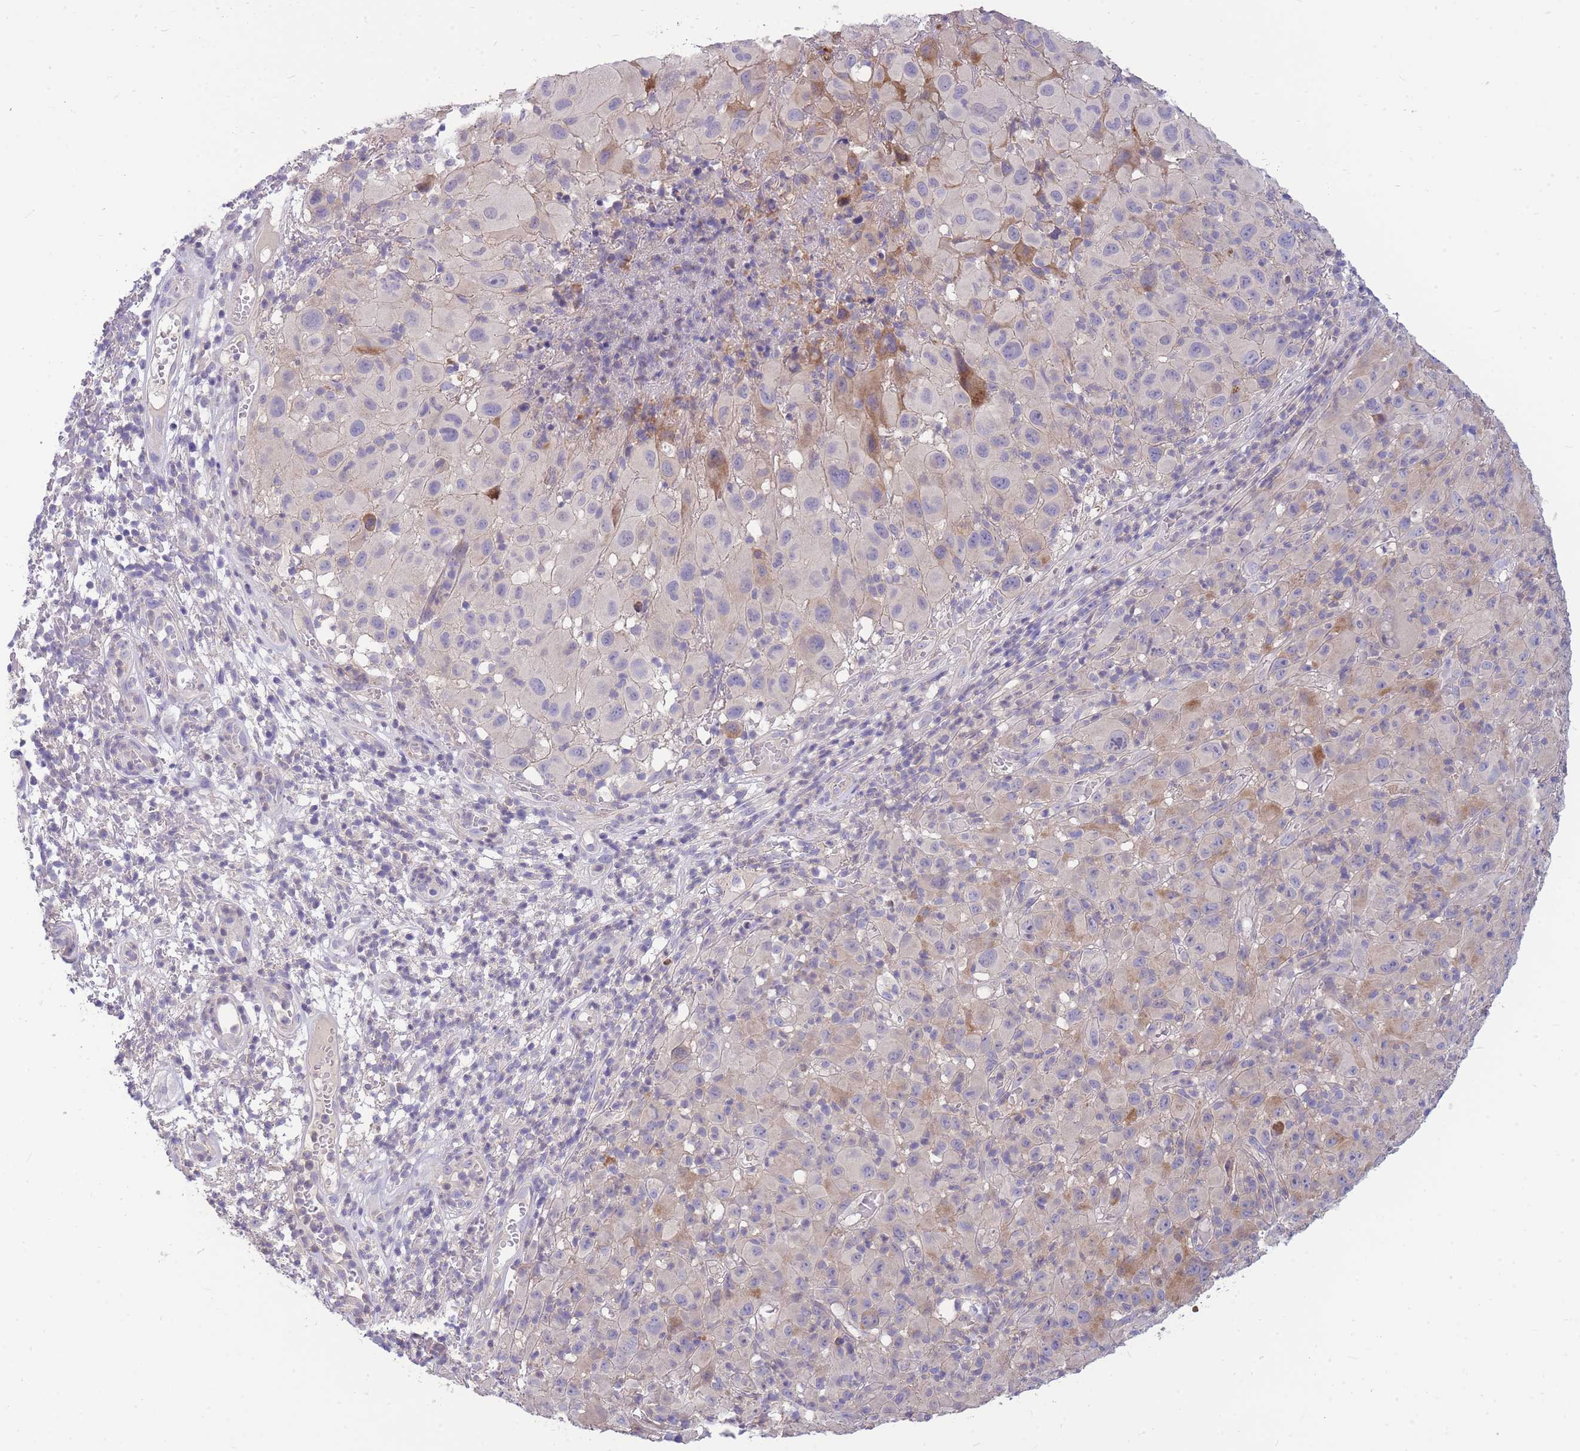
{"staining": {"intensity": "negative", "quantity": "none", "location": "none"}, "tissue": "melanoma", "cell_type": "Tumor cells", "image_type": "cancer", "snomed": [{"axis": "morphology", "description": "Malignant melanoma, NOS"}, {"axis": "topography", "description": "Skin"}], "caption": "The micrograph demonstrates no staining of tumor cells in malignant melanoma. (IHC, brightfield microscopy, high magnification).", "gene": "OR5T1", "patient": {"sex": "male", "age": 73}}